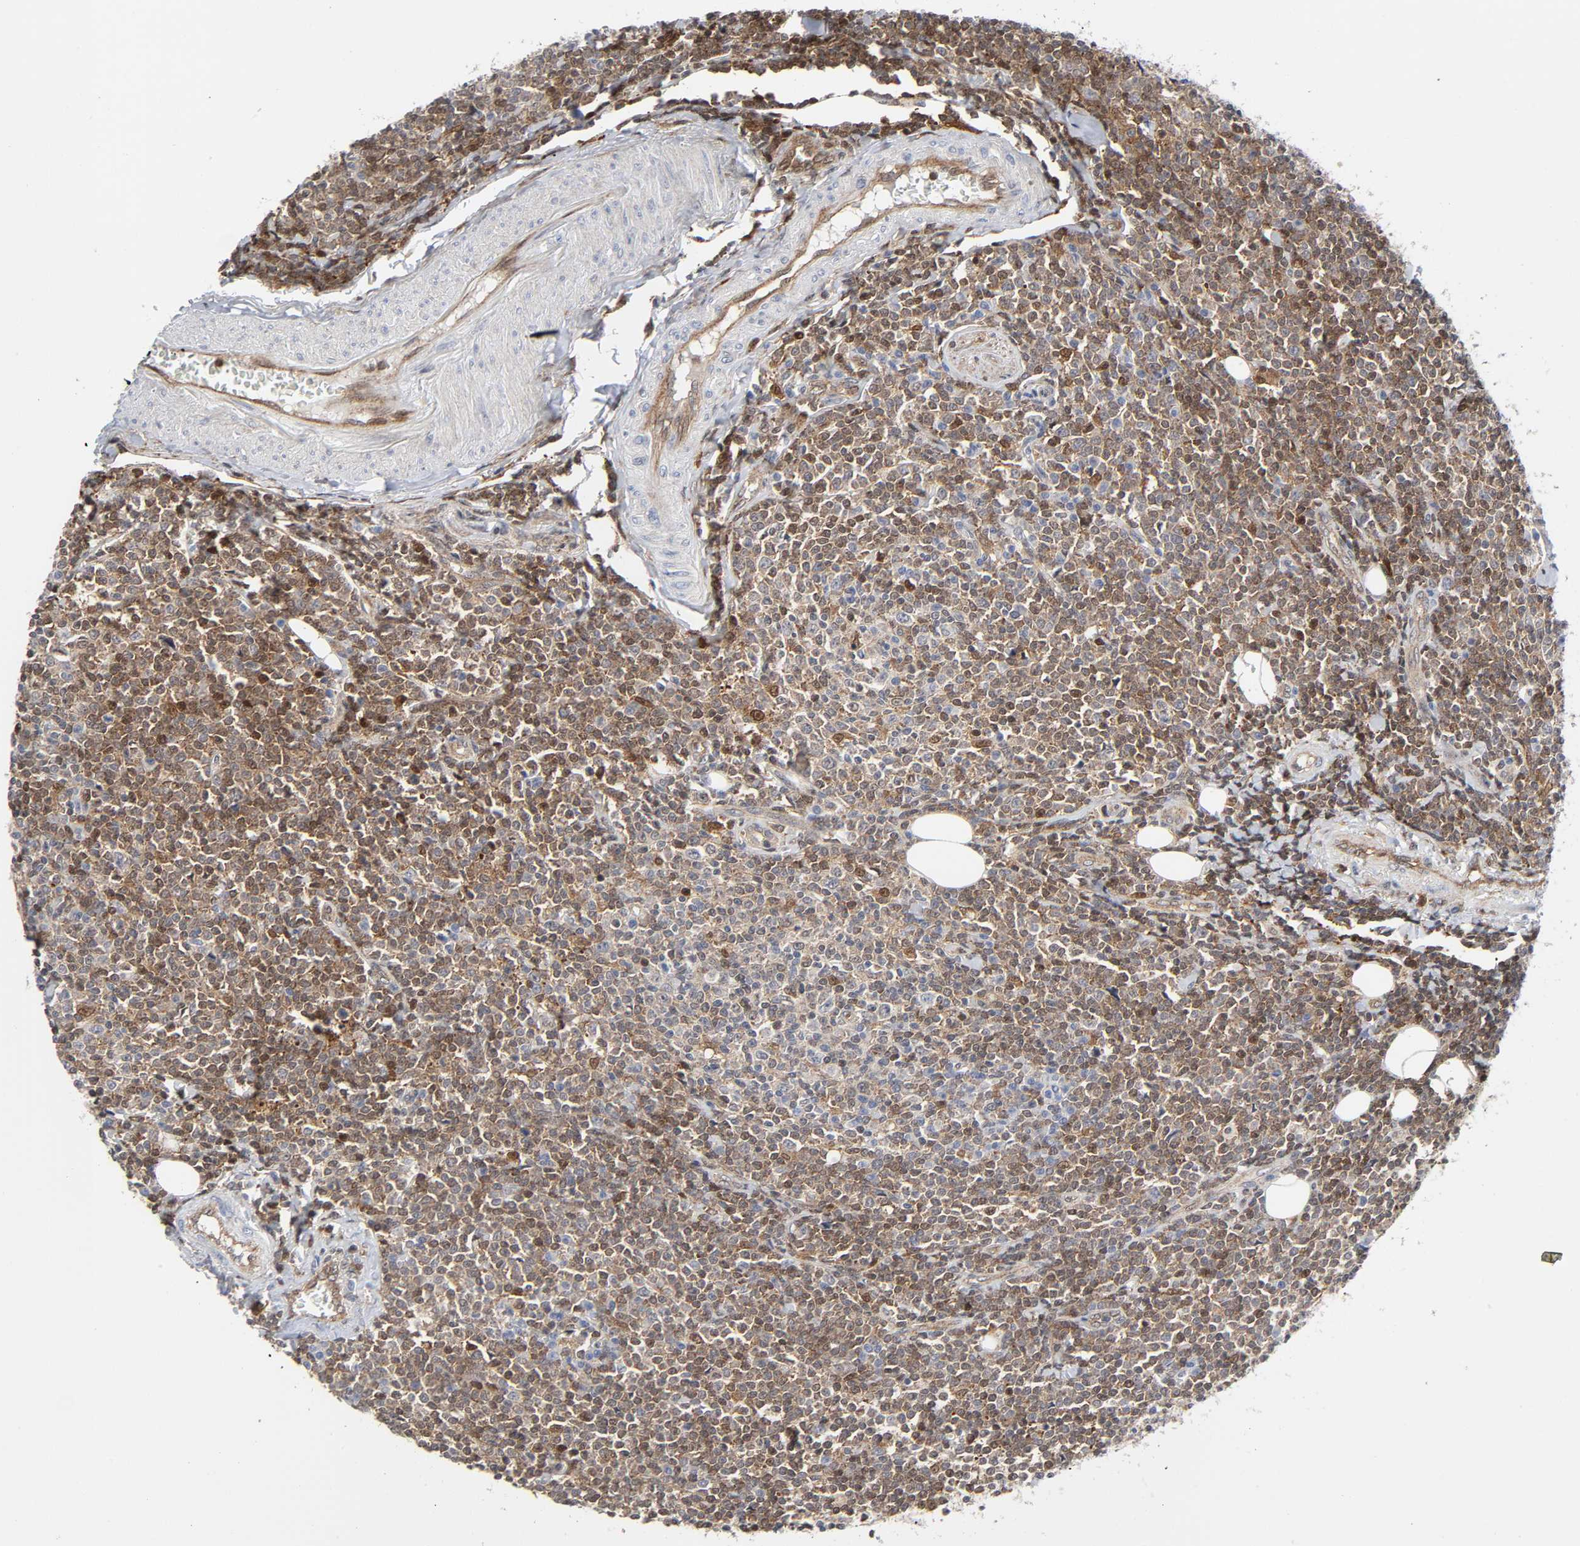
{"staining": {"intensity": "moderate", "quantity": "<25%", "location": "nuclear"}, "tissue": "lymphoma", "cell_type": "Tumor cells", "image_type": "cancer", "snomed": [{"axis": "morphology", "description": "Malignant lymphoma, non-Hodgkin's type, Low grade"}, {"axis": "topography", "description": "Soft tissue"}], "caption": "This is a micrograph of immunohistochemistry staining of low-grade malignant lymphoma, non-Hodgkin's type, which shows moderate expression in the nuclear of tumor cells.", "gene": "MAPK1", "patient": {"sex": "male", "age": 92}}